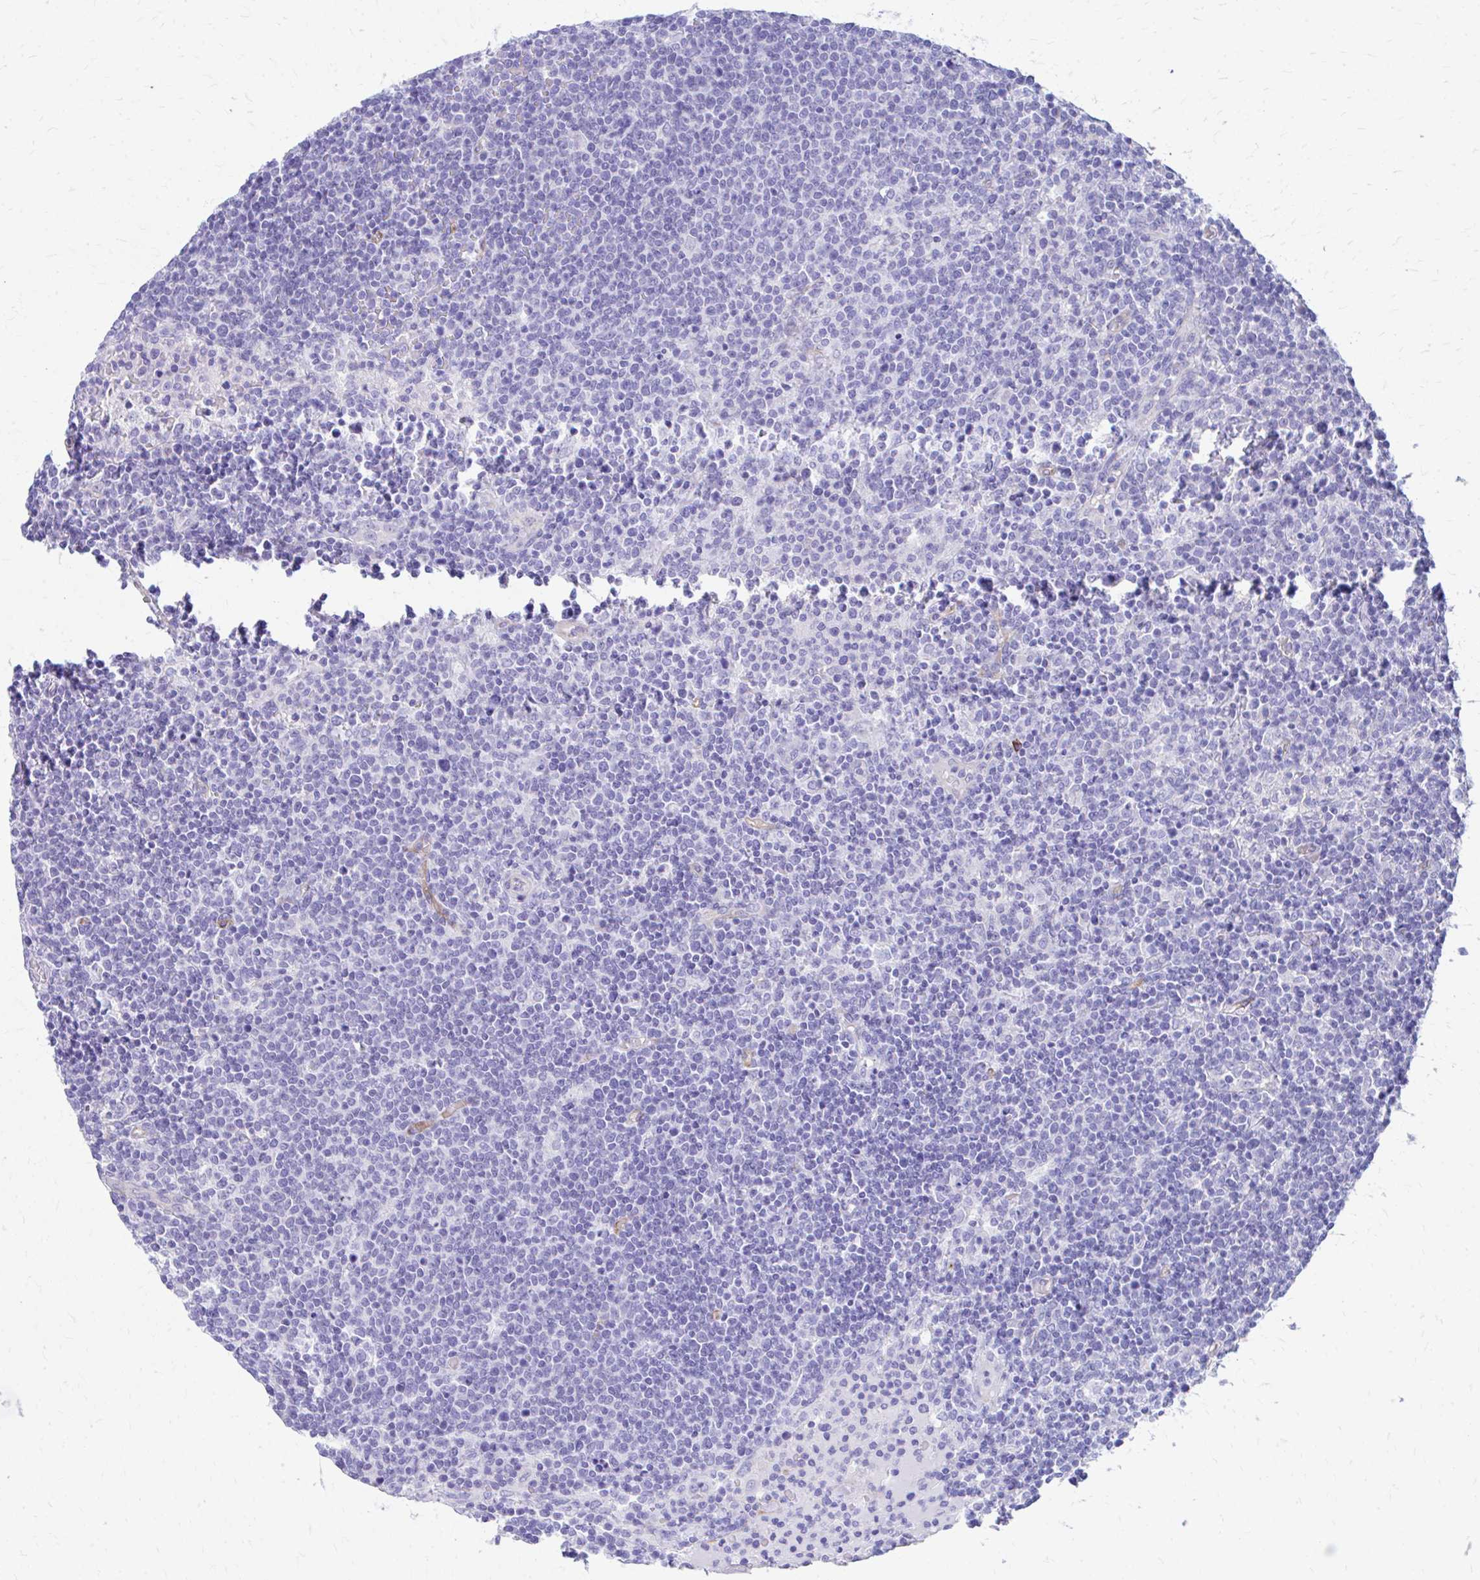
{"staining": {"intensity": "negative", "quantity": "none", "location": "none"}, "tissue": "lymphoma", "cell_type": "Tumor cells", "image_type": "cancer", "snomed": [{"axis": "morphology", "description": "Malignant lymphoma, non-Hodgkin's type, High grade"}, {"axis": "topography", "description": "Lymph node"}], "caption": "Immunohistochemical staining of human high-grade malignant lymphoma, non-Hodgkin's type displays no significant expression in tumor cells.", "gene": "KRIT1", "patient": {"sex": "male", "age": 61}}